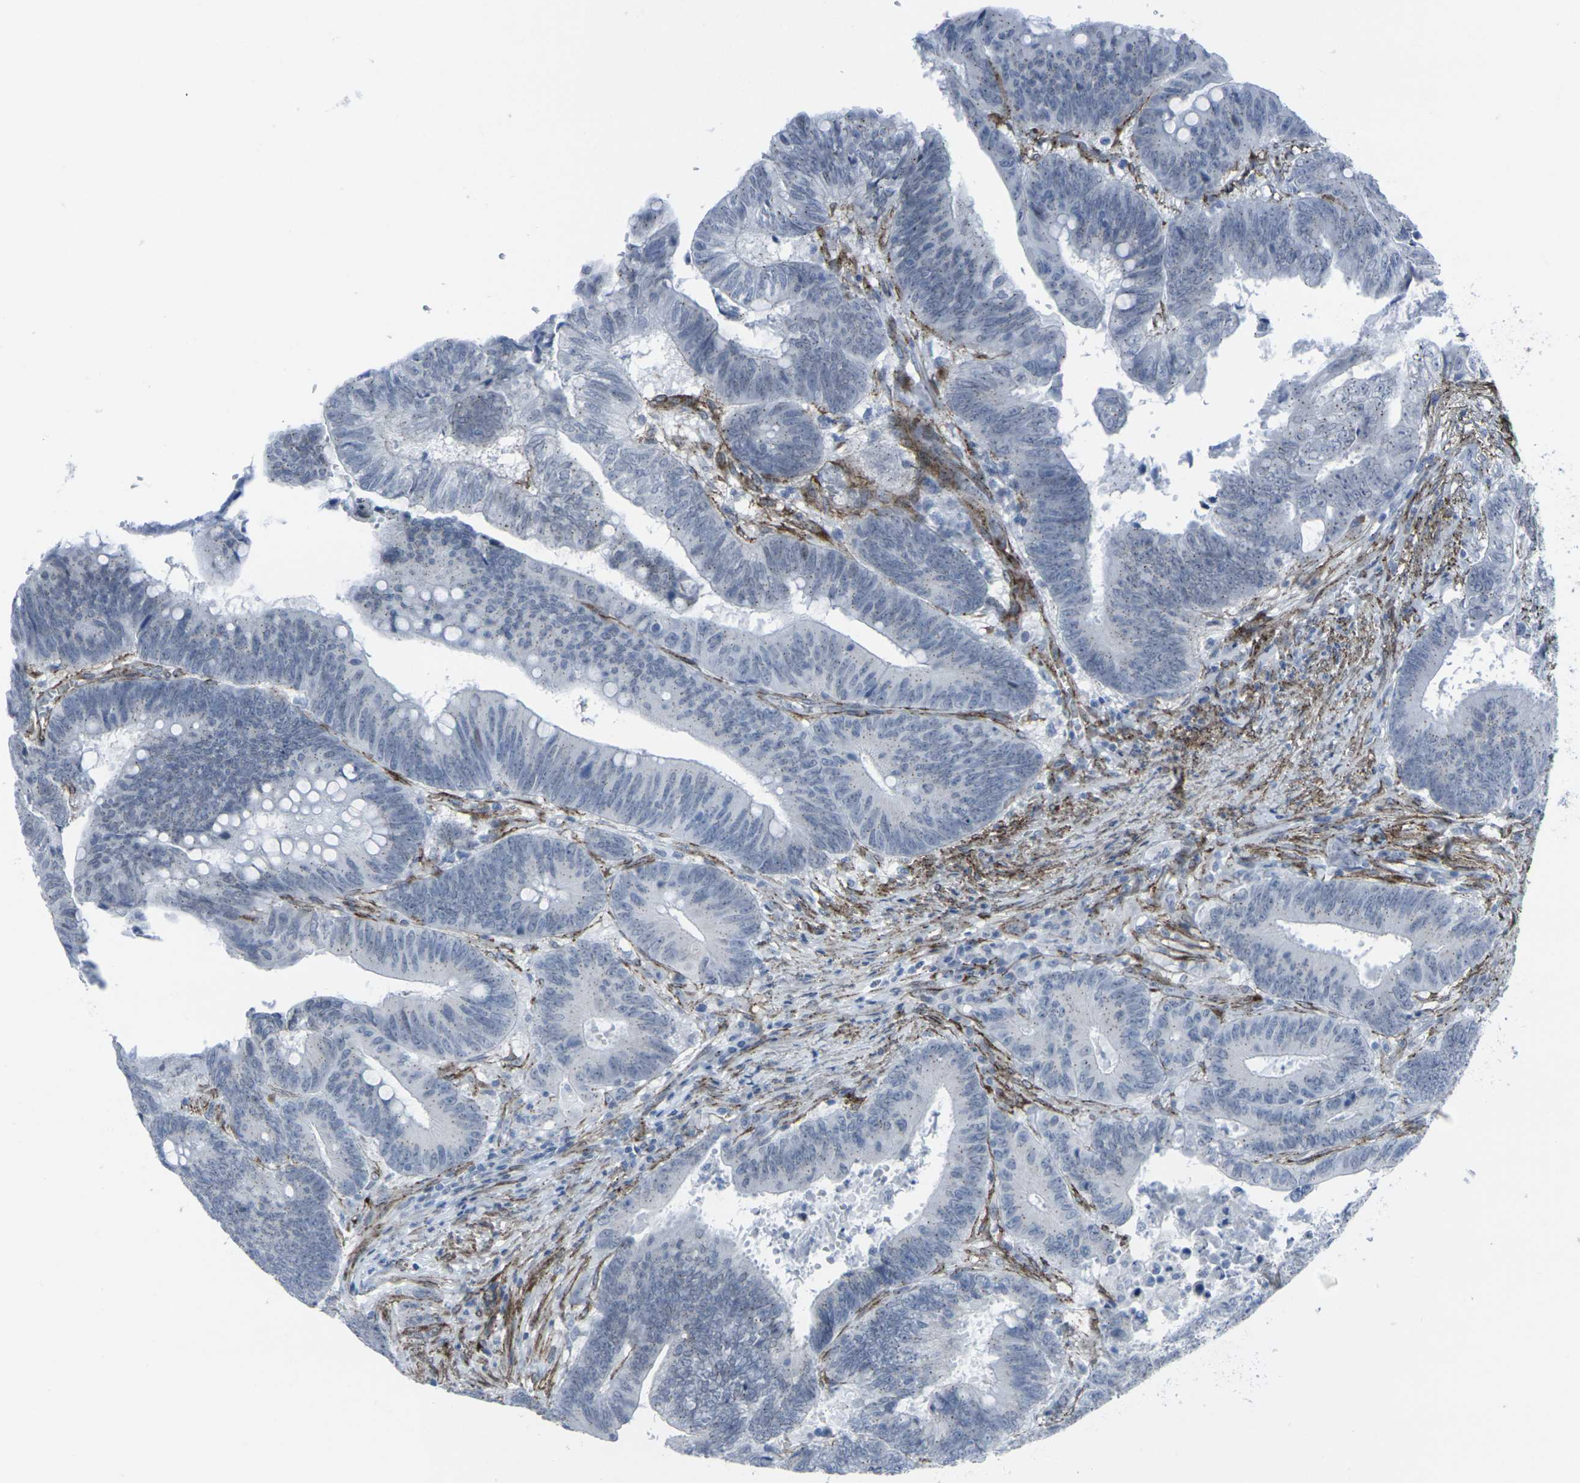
{"staining": {"intensity": "negative", "quantity": "none", "location": "none"}, "tissue": "colorectal cancer", "cell_type": "Tumor cells", "image_type": "cancer", "snomed": [{"axis": "morphology", "description": "Adenocarcinoma, NOS"}, {"axis": "topography", "description": "Colon"}], "caption": "Immunohistochemistry (IHC) photomicrograph of neoplastic tissue: human colorectal cancer stained with DAB (3,3'-diaminobenzidine) reveals no significant protein staining in tumor cells.", "gene": "CDH11", "patient": {"sex": "male", "age": 45}}